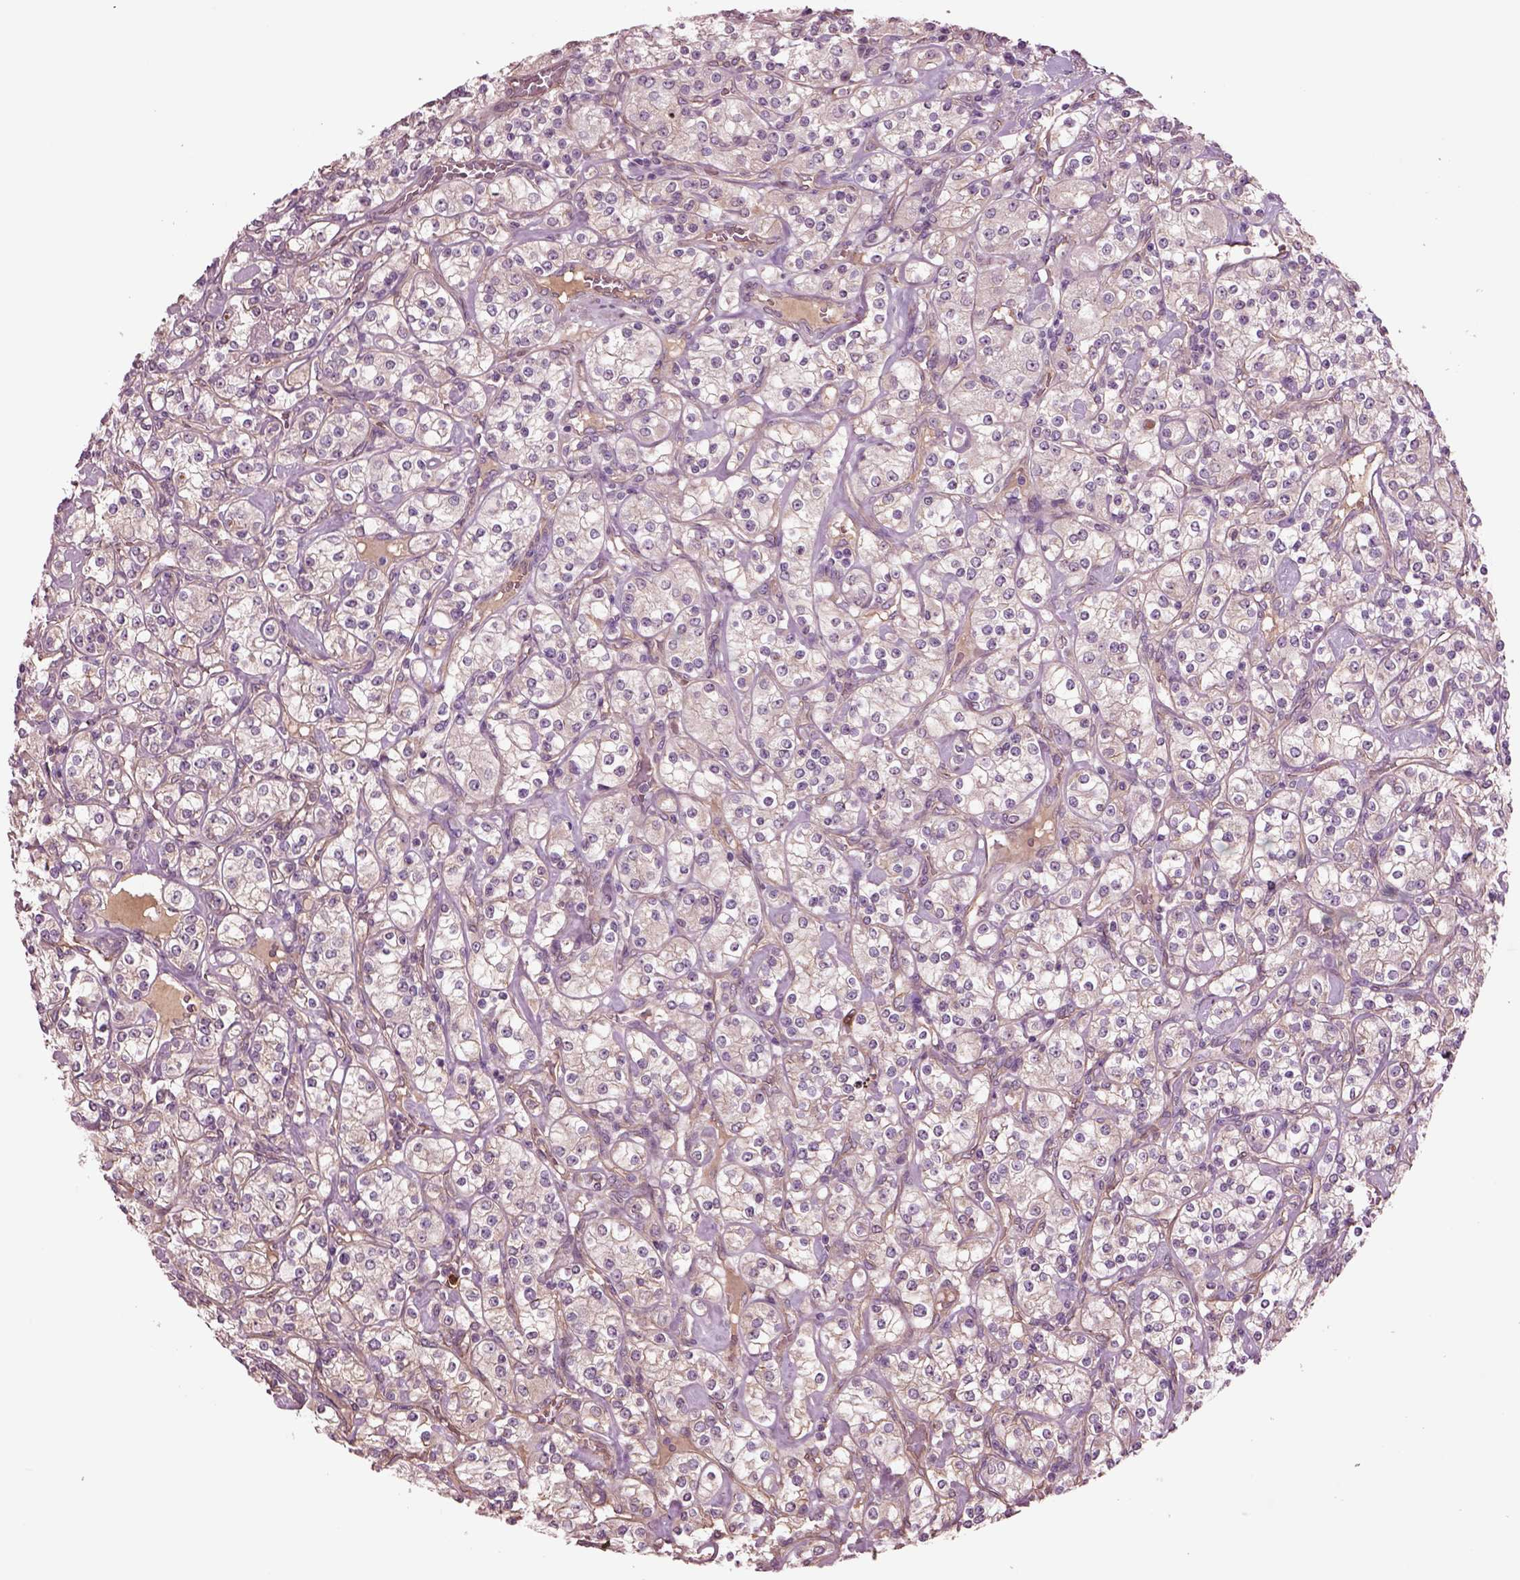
{"staining": {"intensity": "negative", "quantity": "none", "location": "none"}, "tissue": "renal cancer", "cell_type": "Tumor cells", "image_type": "cancer", "snomed": [{"axis": "morphology", "description": "Adenocarcinoma, NOS"}, {"axis": "topography", "description": "Kidney"}], "caption": "Immunohistochemistry photomicrograph of neoplastic tissue: adenocarcinoma (renal) stained with DAB (3,3'-diaminobenzidine) shows no significant protein positivity in tumor cells.", "gene": "HTR1B", "patient": {"sex": "male", "age": 77}}